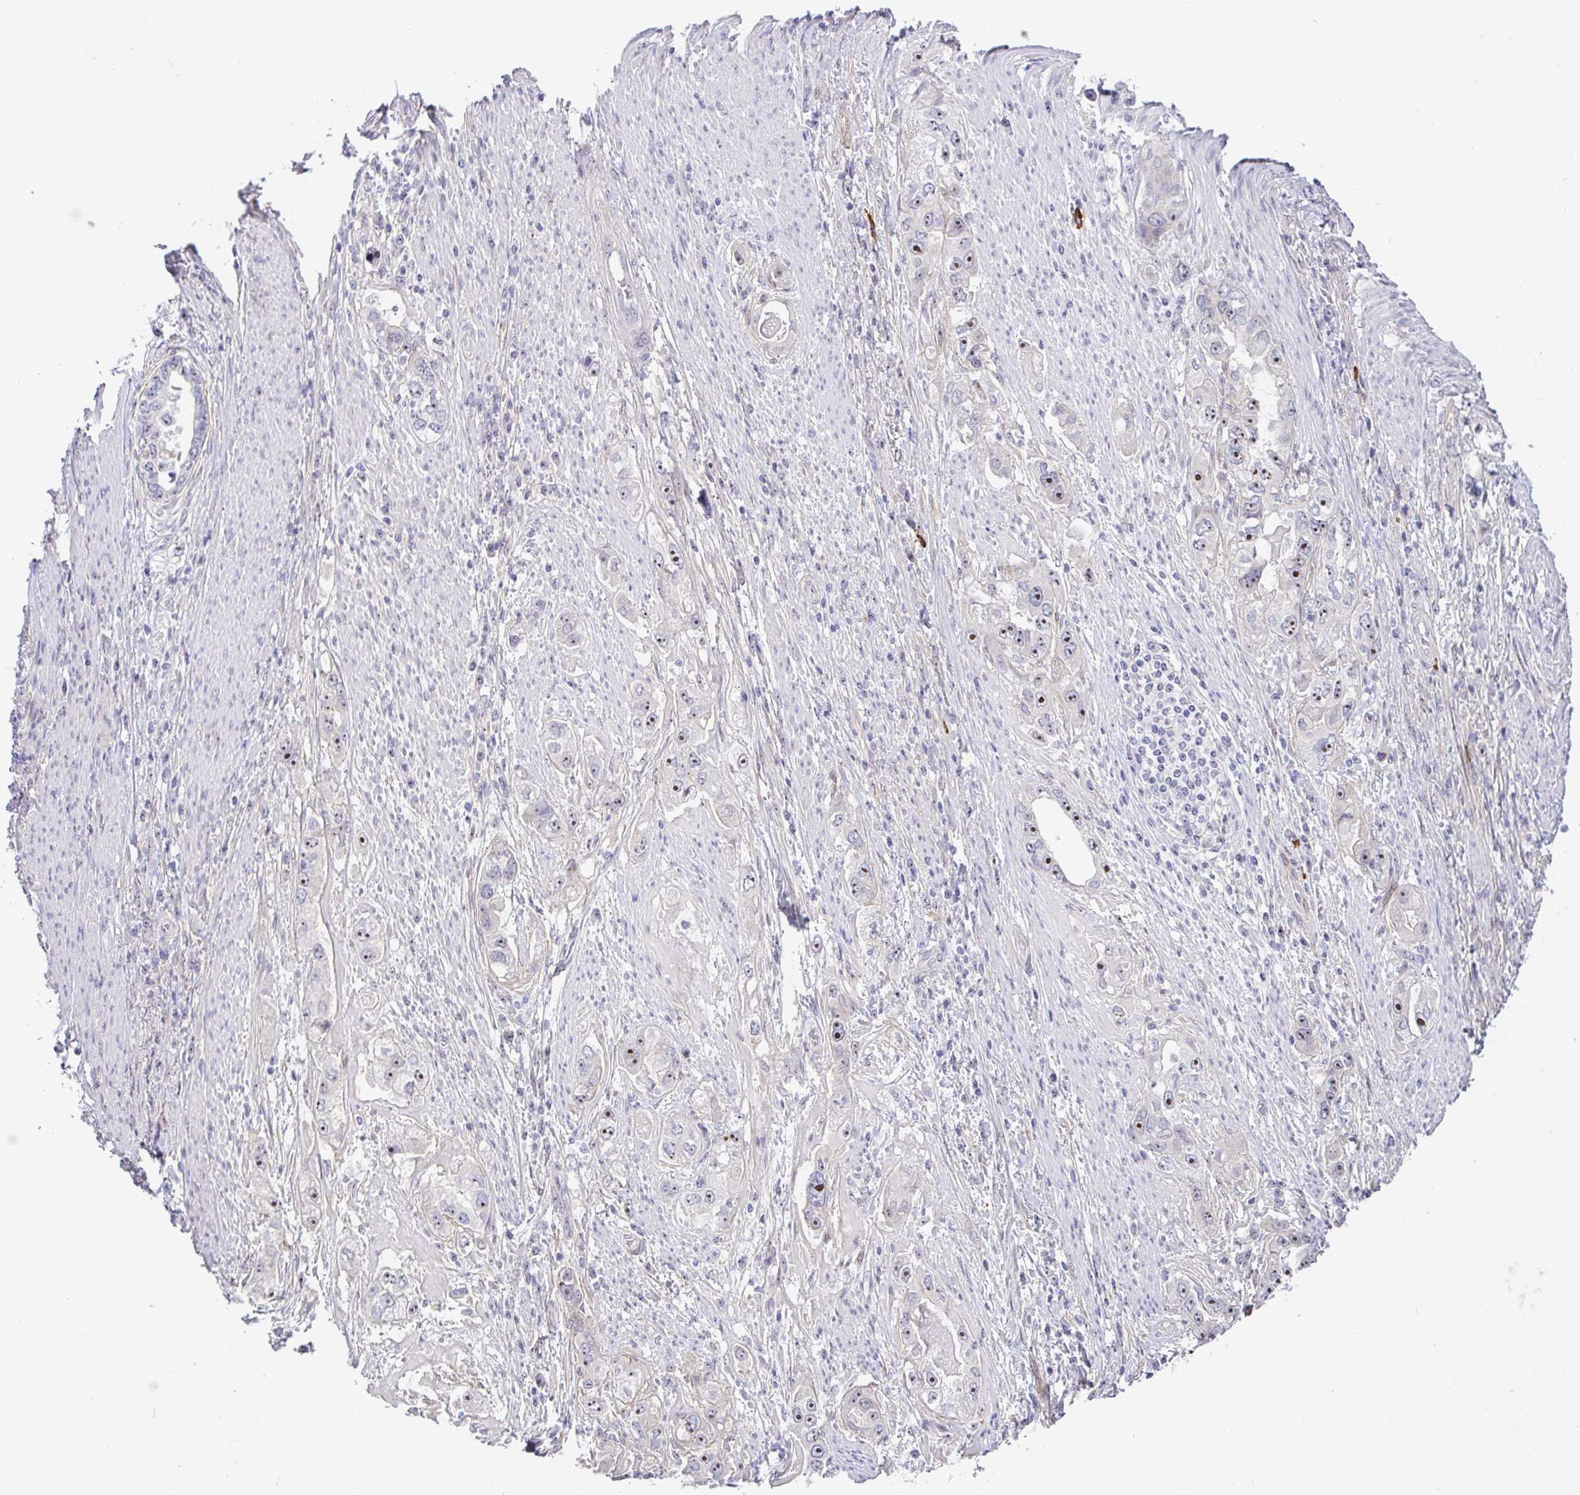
{"staining": {"intensity": "strong", "quantity": "25%-75%", "location": "nuclear"}, "tissue": "stomach cancer", "cell_type": "Tumor cells", "image_type": "cancer", "snomed": [{"axis": "morphology", "description": "Adenocarcinoma, NOS"}, {"axis": "topography", "description": "Stomach, lower"}], "caption": "This is a histology image of immunohistochemistry staining of stomach adenocarcinoma, which shows strong positivity in the nuclear of tumor cells.", "gene": "MXRA8", "patient": {"sex": "female", "age": 93}}